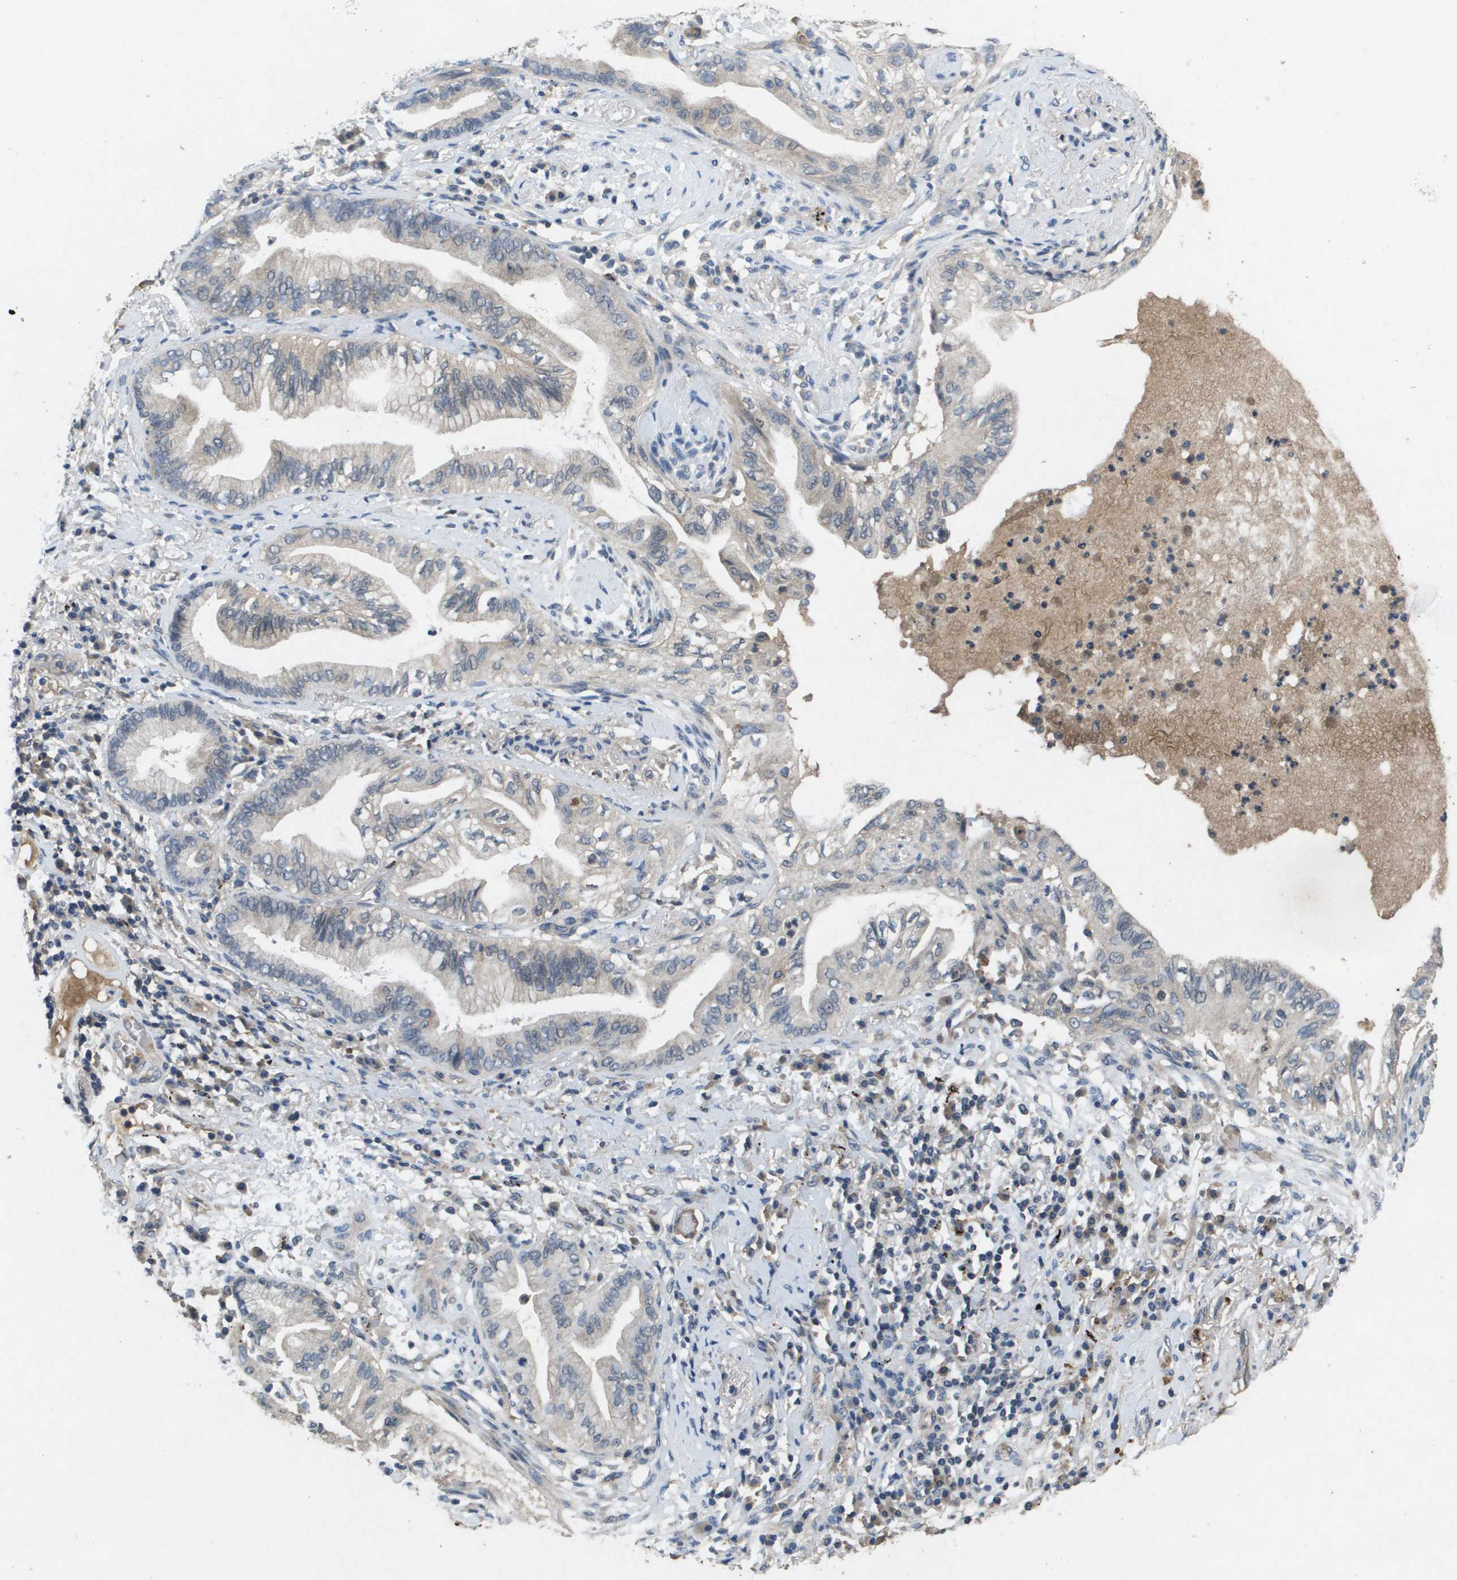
{"staining": {"intensity": "negative", "quantity": "none", "location": "none"}, "tissue": "lung cancer", "cell_type": "Tumor cells", "image_type": "cancer", "snomed": [{"axis": "morphology", "description": "Normal tissue, NOS"}, {"axis": "morphology", "description": "Adenocarcinoma, NOS"}, {"axis": "topography", "description": "Bronchus"}, {"axis": "topography", "description": "Lung"}], "caption": "There is no significant positivity in tumor cells of lung cancer (adenocarcinoma). (Stains: DAB immunohistochemistry (IHC) with hematoxylin counter stain, Microscopy: brightfield microscopy at high magnification).", "gene": "PROC", "patient": {"sex": "female", "age": 70}}